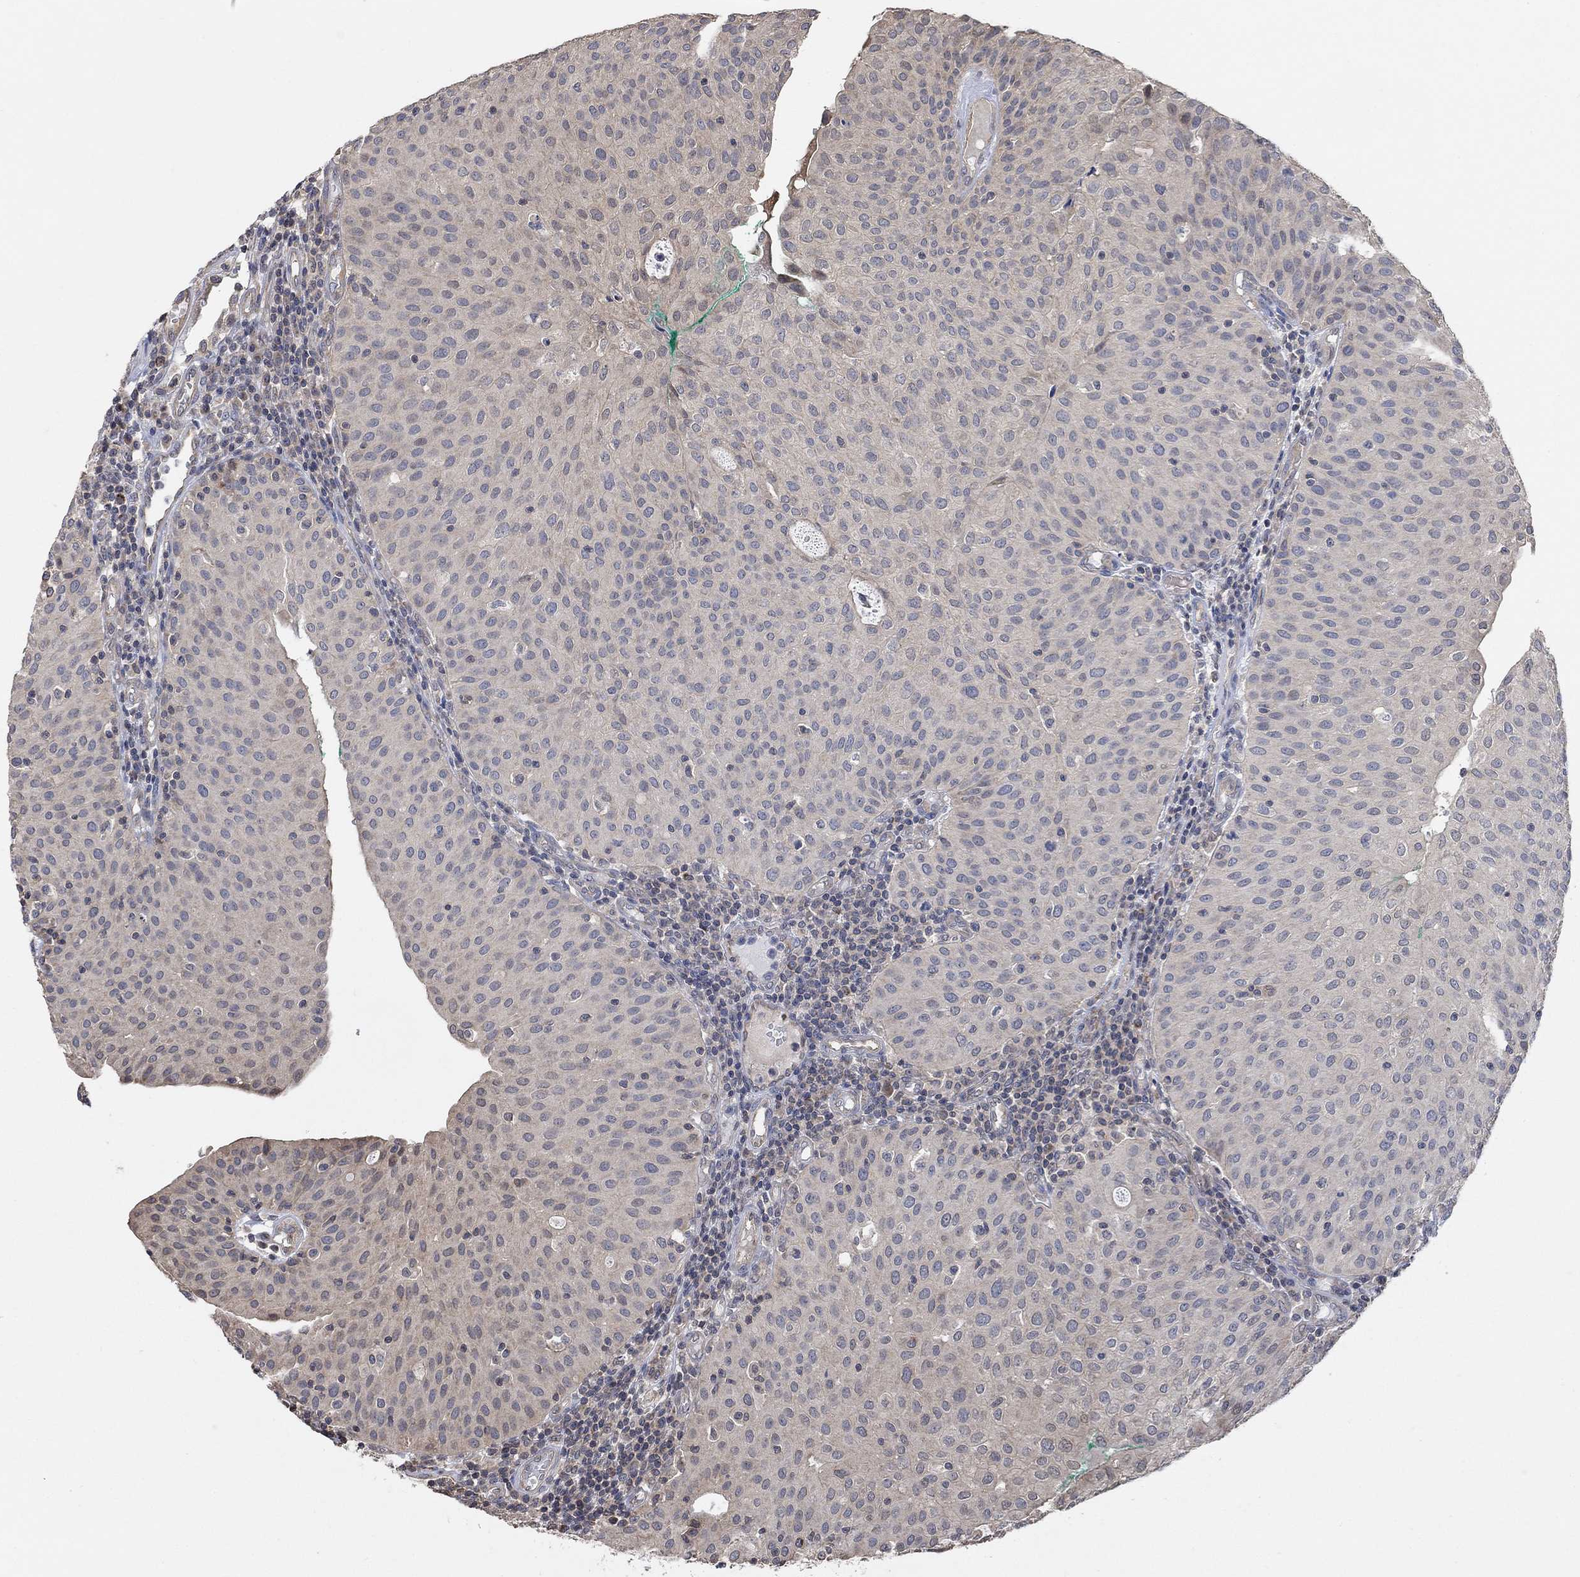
{"staining": {"intensity": "negative", "quantity": "none", "location": "none"}, "tissue": "urothelial cancer", "cell_type": "Tumor cells", "image_type": "cancer", "snomed": [{"axis": "morphology", "description": "Urothelial carcinoma, Low grade"}, {"axis": "topography", "description": "Urinary bladder"}], "caption": "A high-resolution image shows IHC staining of urothelial cancer, which displays no significant staining in tumor cells.", "gene": "UNC5B", "patient": {"sex": "male", "age": 54}}